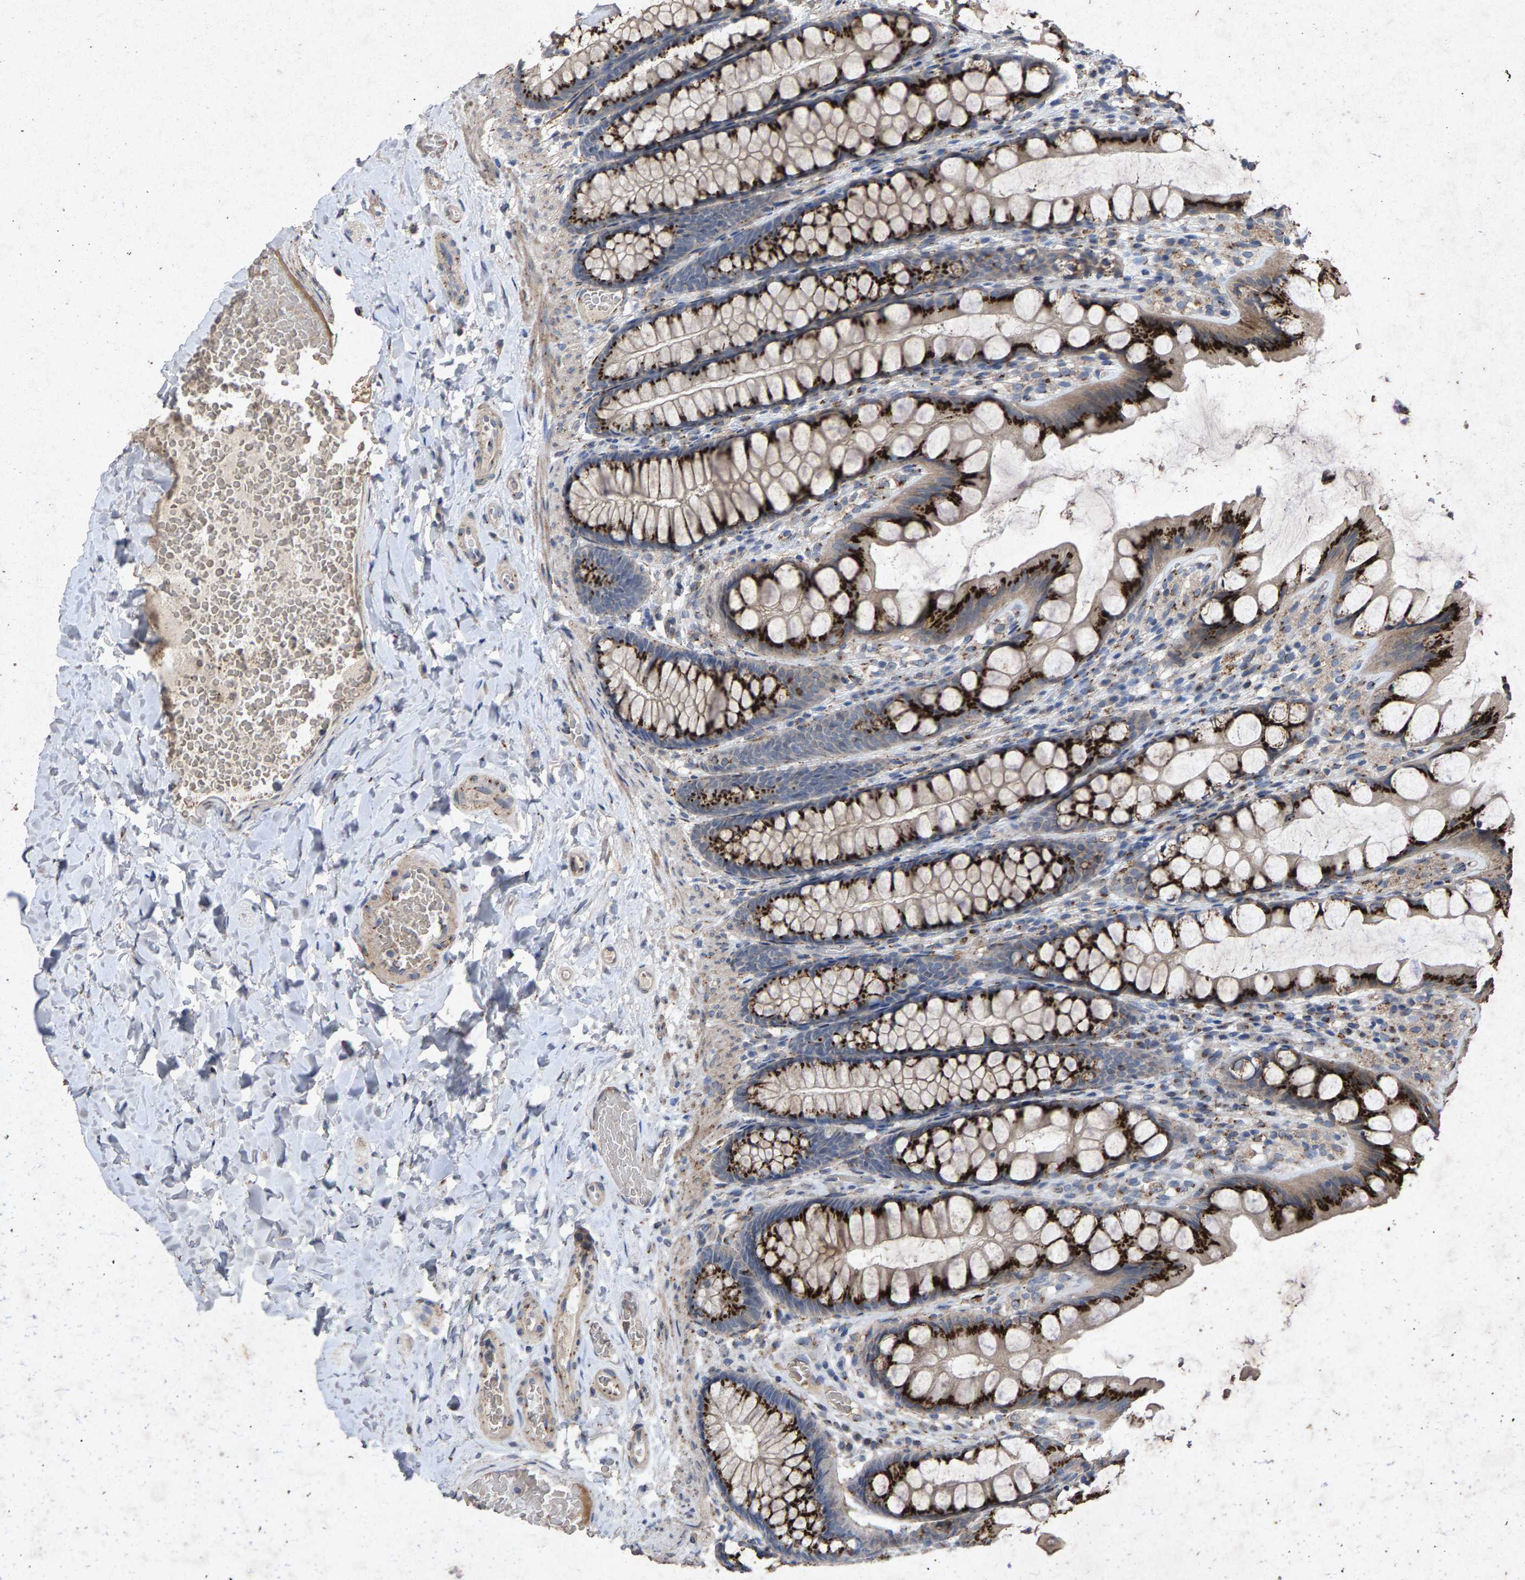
{"staining": {"intensity": "negative", "quantity": "none", "location": "none"}, "tissue": "colon", "cell_type": "Endothelial cells", "image_type": "normal", "snomed": [{"axis": "morphology", "description": "Normal tissue, NOS"}, {"axis": "topography", "description": "Colon"}], "caption": "Immunohistochemistry of benign colon shows no expression in endothelial cells. (Brightfield microscopy of DAB immunohistochemistry at high magnification).", "gene": "MAN2A1", "patient": {"sex": "male", "age": 47}}